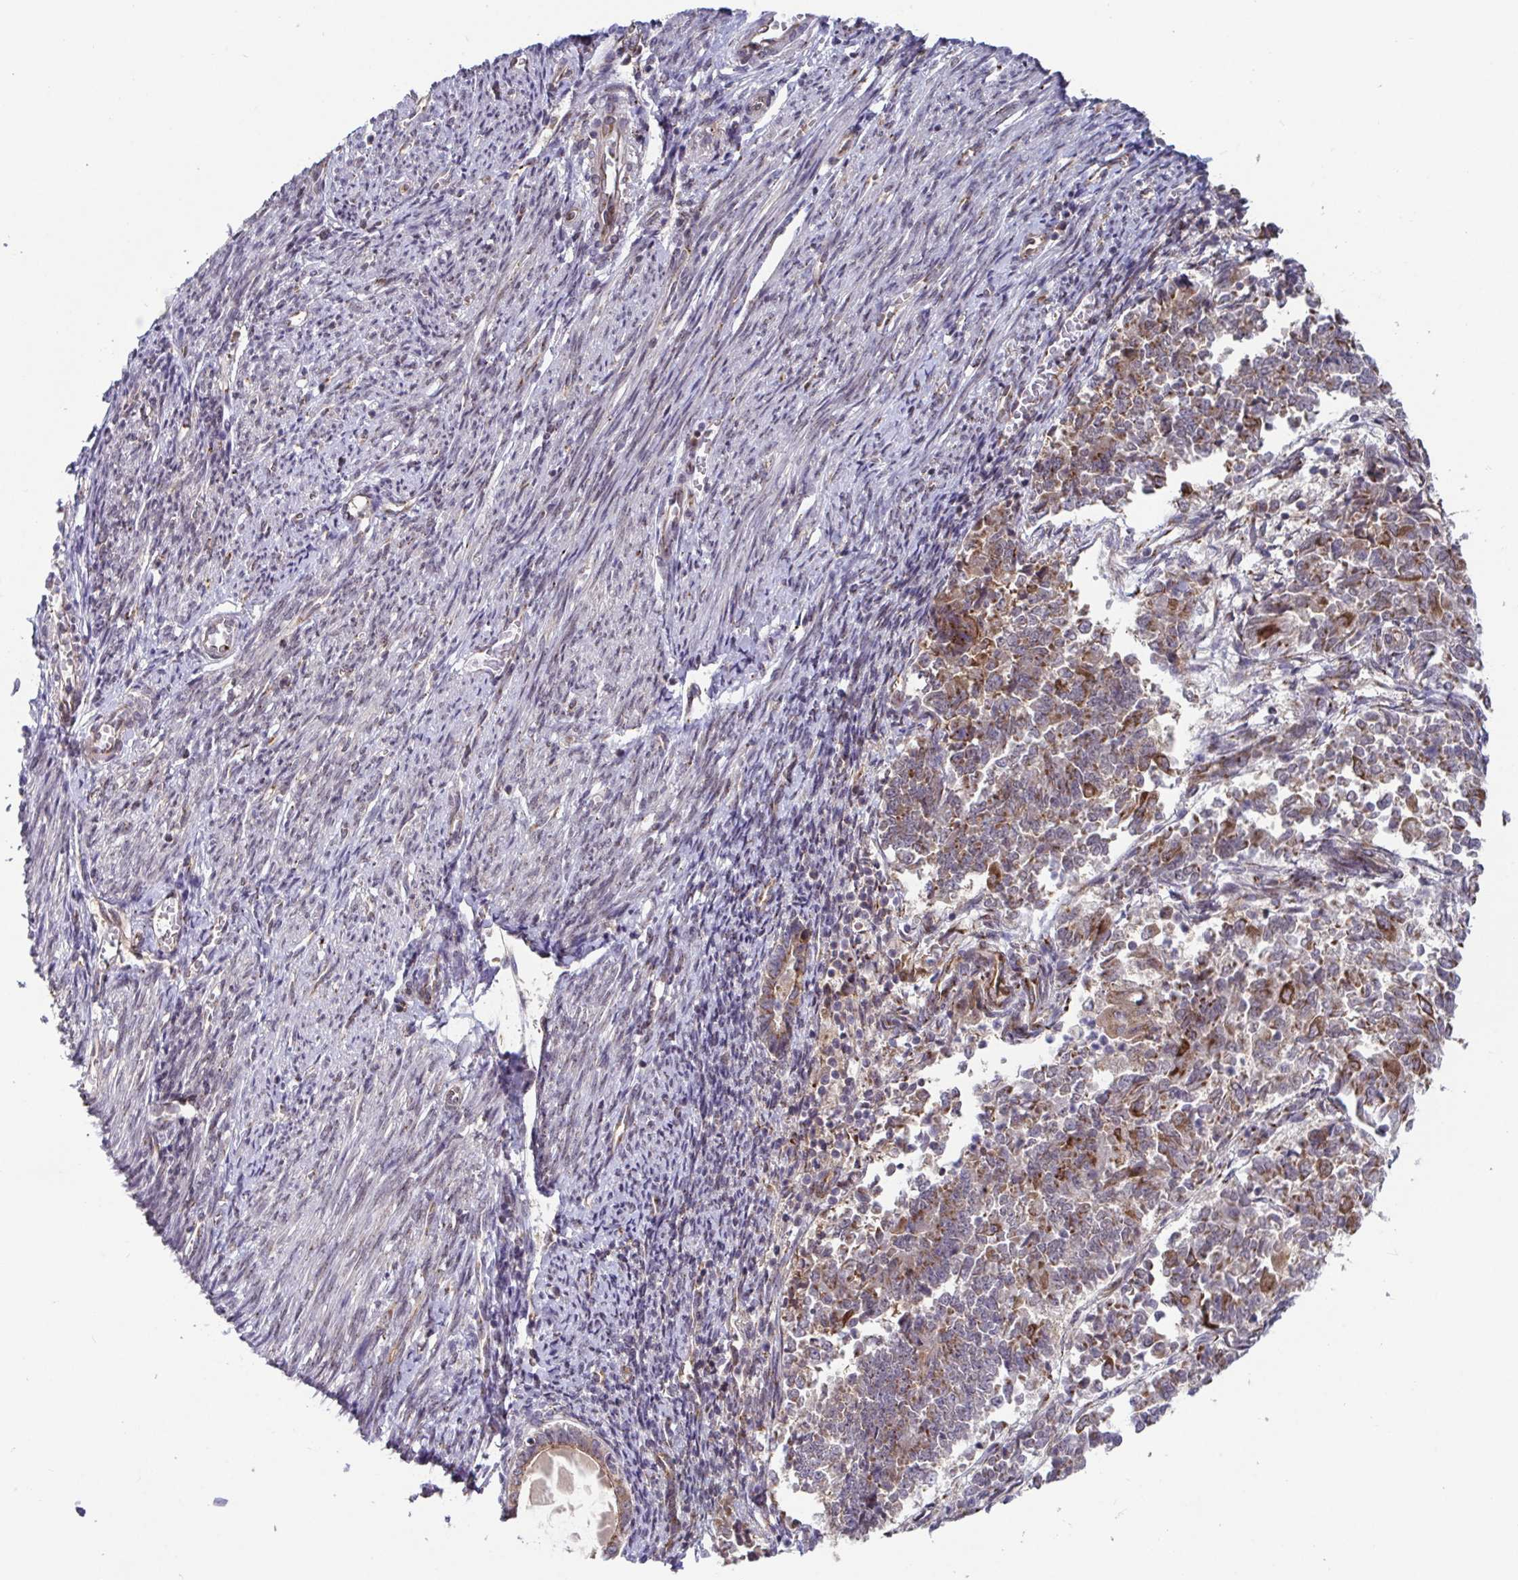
{"staining": {"intensity": "moderate", "quantity": ">75%", "location": "cytoplasmic/membranous"}, "tissue": "endometrial cancer", "cell_type": "Tumor cells", "image_type": "cancer", "snomed": [{"axis": "morphology", "description": "Adenocarcinoma, NOS"}, {"axis": "topography", "description": "Endometrium"}], "caption": "Endometrial cancer (adenocarcinoma) stained for a protein displays moderate cytoplasmic/membranous positivity in tumor cells. (brown staining indicates protein expression, while blue staining denotes nuclei).", "gene": "ATP5MJ", "patient": {"sex": "female", "age": 65}}